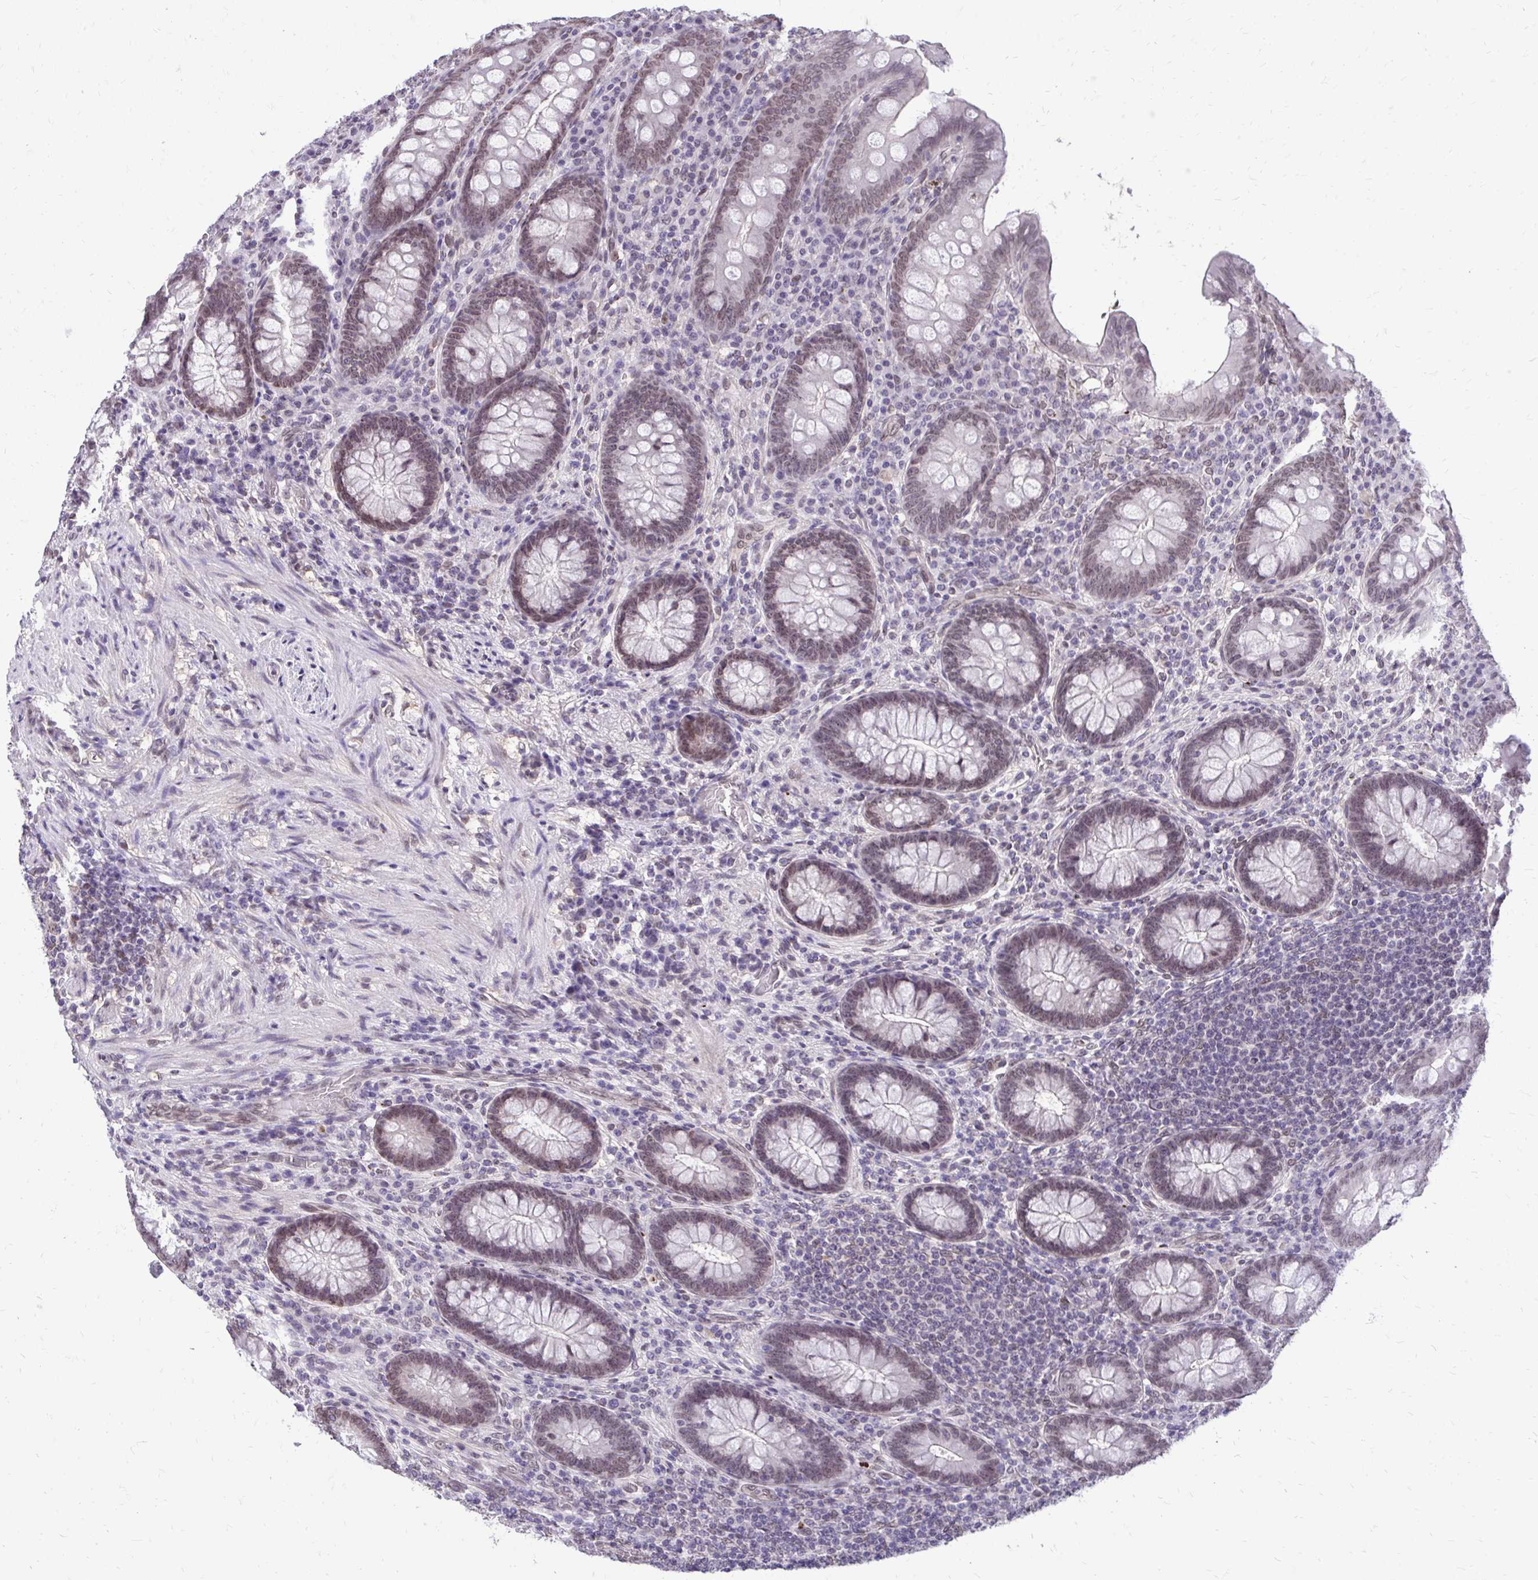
{"staining": {"intensity": "moderate", "quantity": ">75%", "location": "nuclear"}, "tissue": "appendix", "cell_type": "Glandular cells", "image_type": "normal", "snomed": [{"axis": "morphology", "description": "Normal tissue, NOS"}, {"axis": "topography", "description": "Appendix"}], "caption": "Immunohistochemistry (DAB) staining of unremarkable appendix exhibits moderate nuclear protein expression in about >75% of glandular cells.", "gene": "BANF1", "patient": {"sex": "male", "age": 71}}